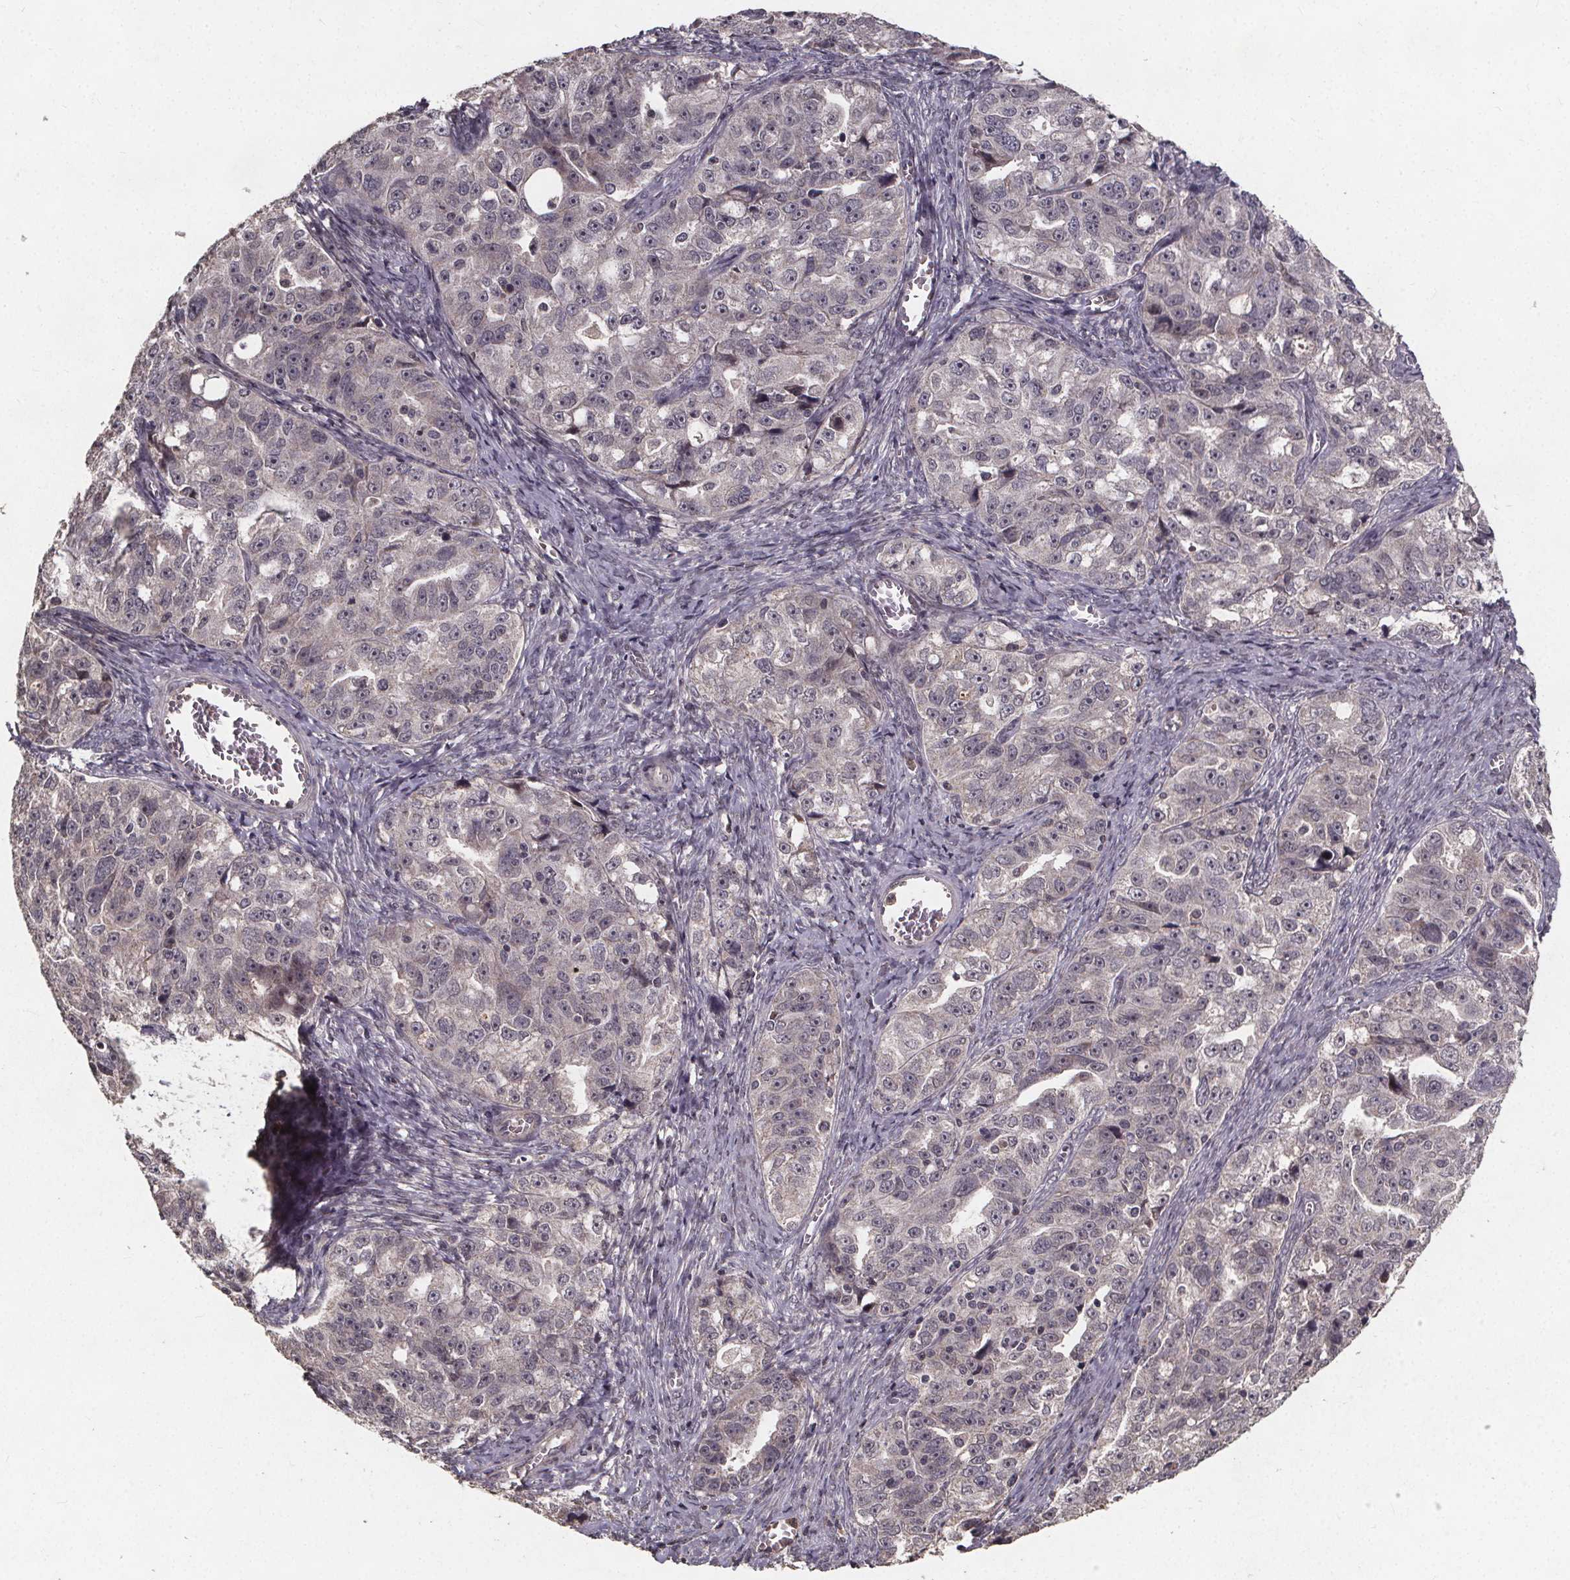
{"staining": {"intensity": "negative", "quantity": "none", "location": "none"}, "tissue": "ovarian cancer", "cell_type": "Tumor cells", "image_type": "cancer", "snomed": [{"axis": "morphology", "description": "Cystadenocarcinoma, serous, NOS"}, {"axis": "topography", "description": "Ovary"}], "caption": "Photomicrograph shows no protein staining in tumor cells of serous cystadenocarcinoma (ovarian) tissue. (IHC, brightfield microscopy, high magnification).", "gene": "GPX3", "patient": {"sex": "female", "age": 51}}